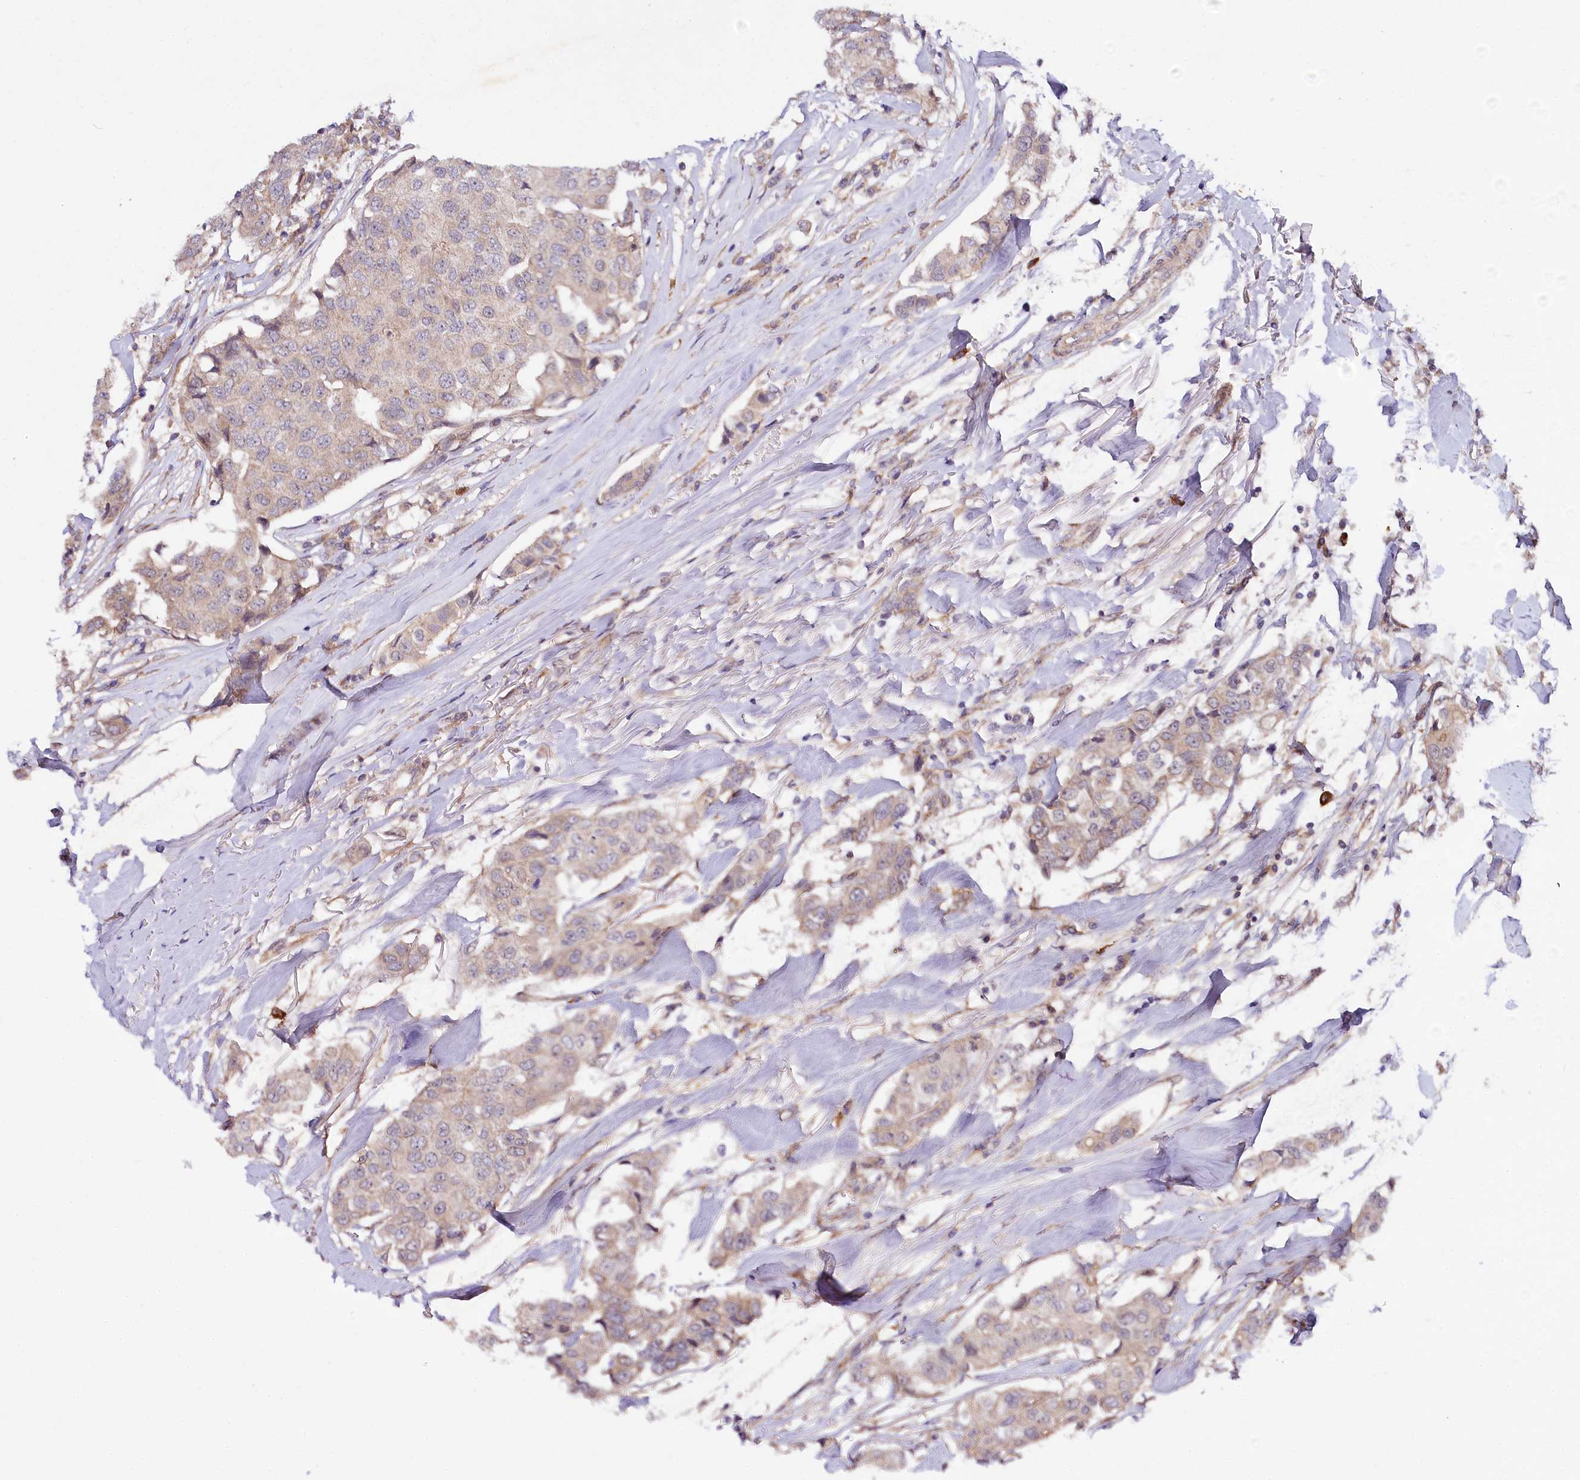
{"staining": {"intensity": "weak", "quantity": "25%-75%", "location": "cytoplasmic/membranous"}, "tissue": "breast cancer", "cell_type": "Tumor cells", "image_type": "cancer", "snomed": [{"axis": "morphology", "description": "Duct carcinoma"}, {"axis": "topography", "description": "Breast"}], "caption": "Human breast cancer (intraductal carcinoma) stained for a protein (brown) reveals weak cytoplasmic/membranous positive positivity in approximately 25%-75% of tumor cells.", "gene": "PHLDB1", "patient": {"sex": "female", "age": 80}}